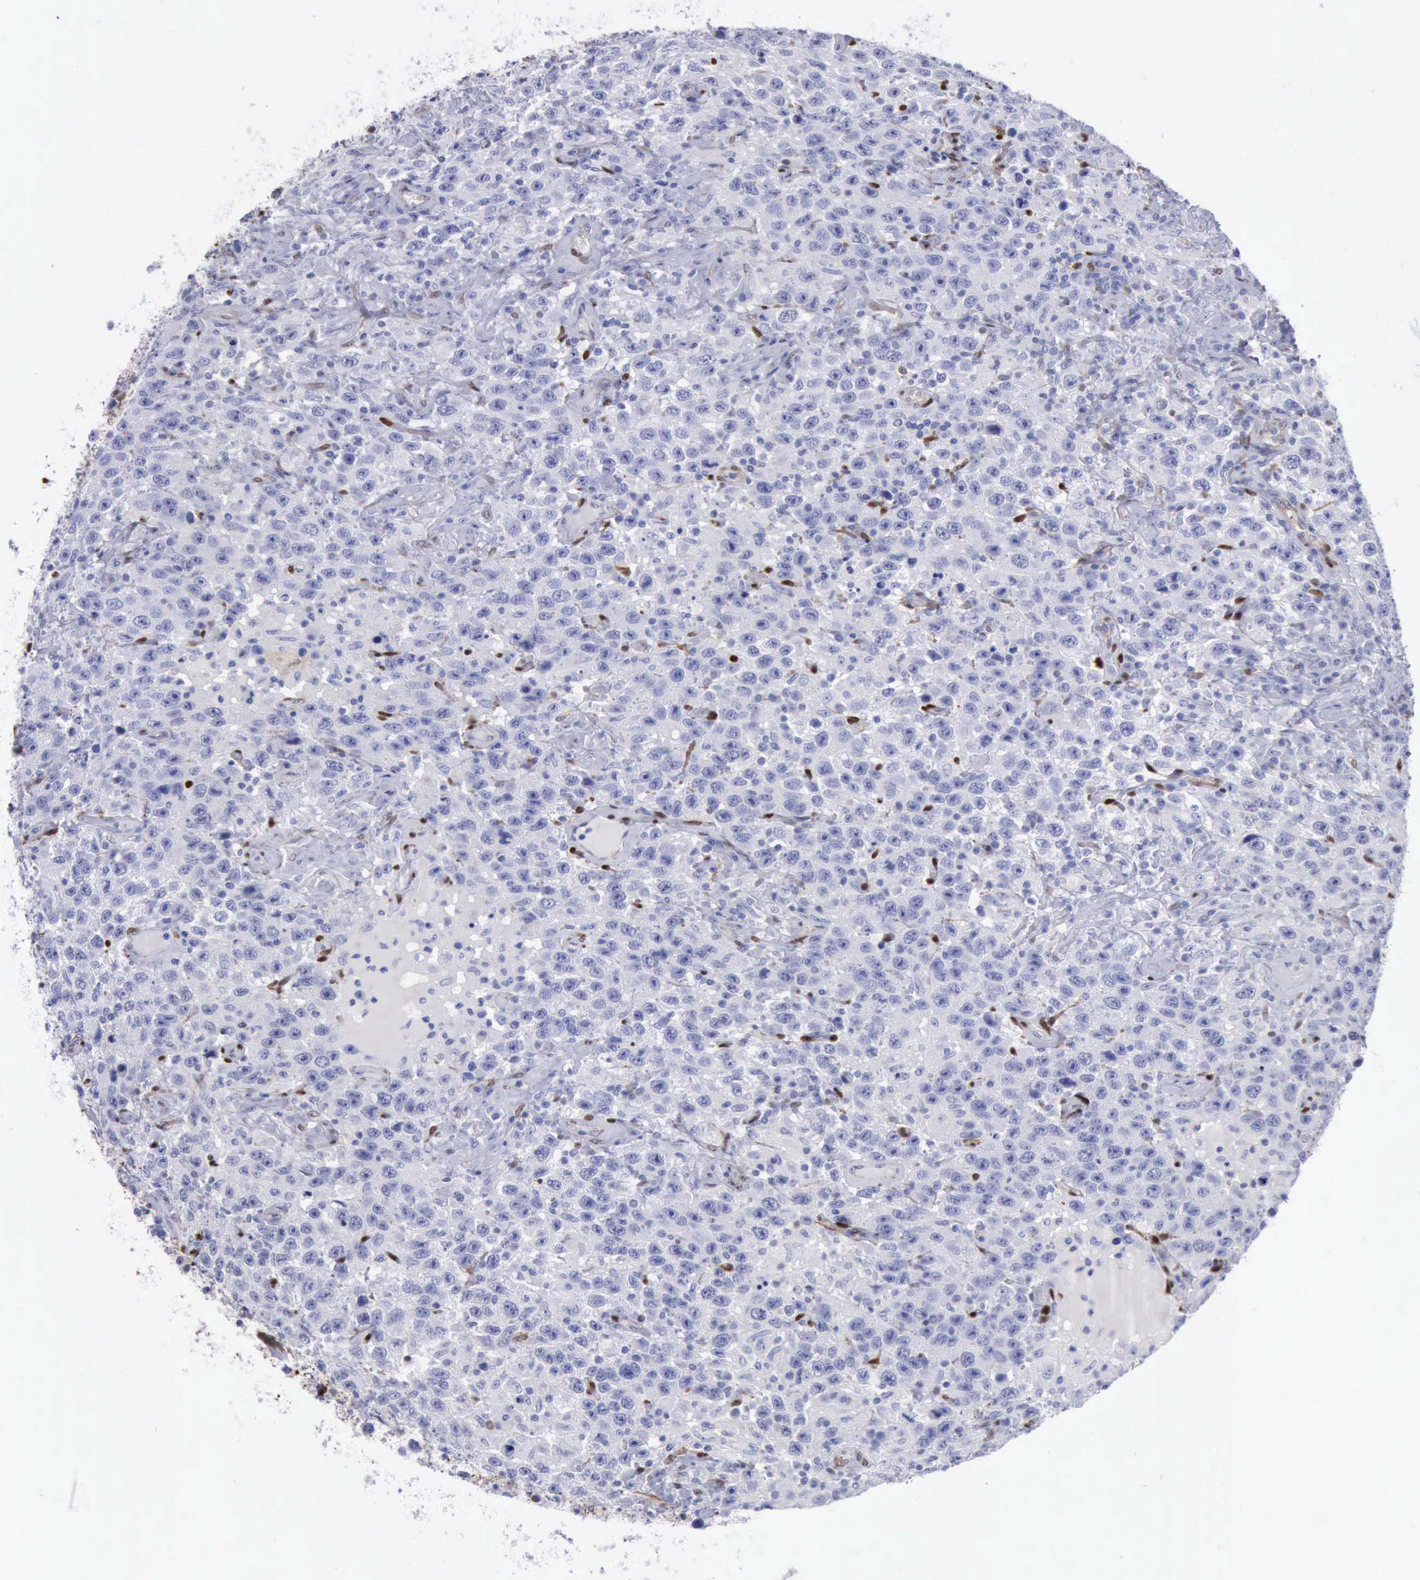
{"staining": {"intensity": "negative", "quantity": "none", "location": "none"}, "tissue": "testis cancer", "cell_type": "Tumor cells", "image_type": "cancer", "snomed": [{"axis": "morphology", "description": "Seminoma, NOS"}, {"axis": "topography", "description": "Testis"}], "caption": "Immunohistochemistry (IHC) of testis cancer (seminoma) shows no staining in tumor cells.", "gene": "FHL1", "patient": {"sex": "male", "age": 41}}